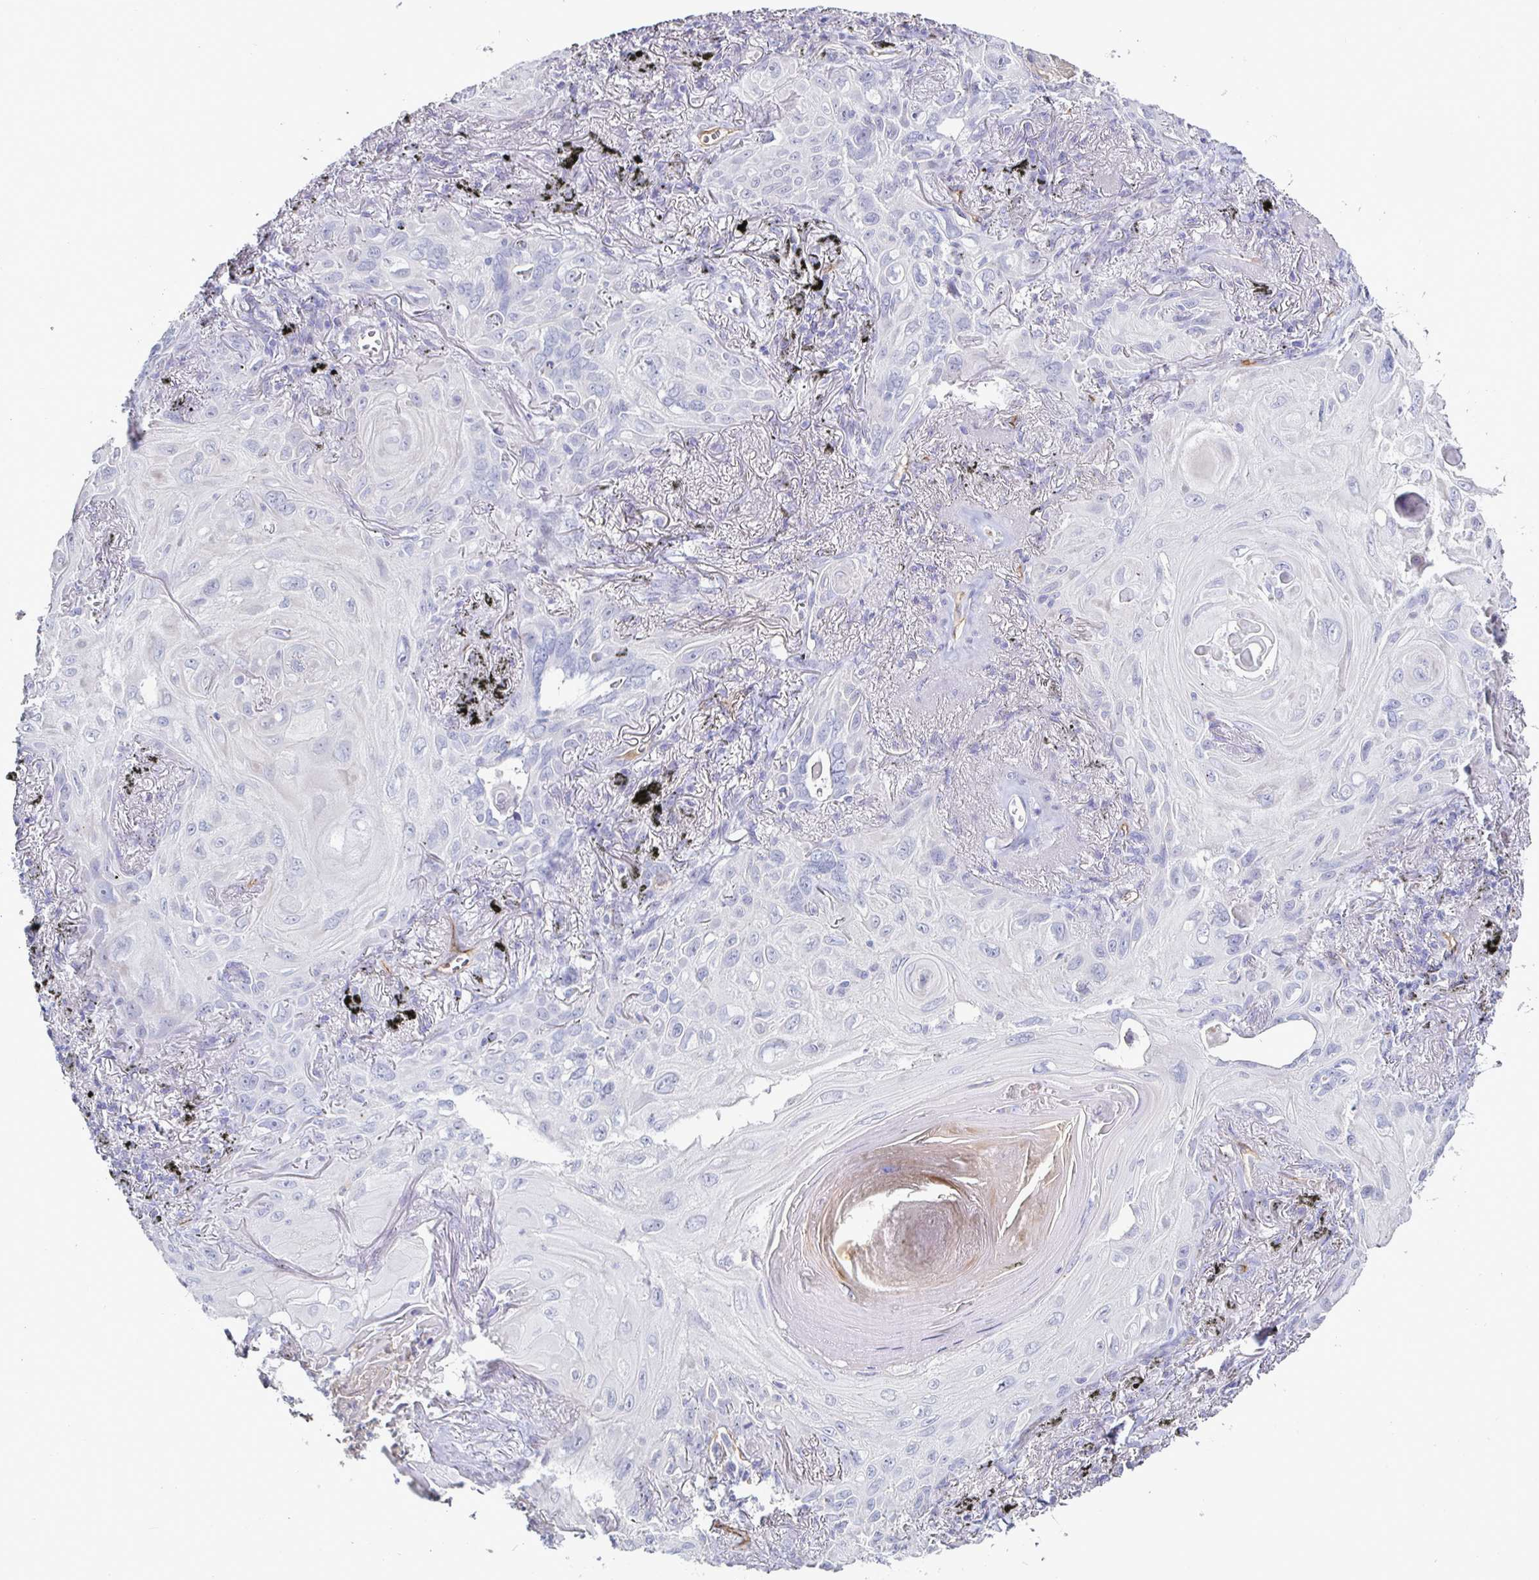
{"staining": {"intensity": "negative", "quantity": "none", "location": "none"}, "tissue": "lung cancer", "cell_type": "Tumor cells", "image_type": "cancer", "snomed": [{"axis": "morphology", "description": "Squamous cell carcinoma, NOS"}, {"axis": "topography", "description": "Lung"}], "caption": "Protein analysis of lung cancer shows no significant expression in tumor cells.", "gene": "ACSBG2", "patient": {"sex": "male", "age": 79}}